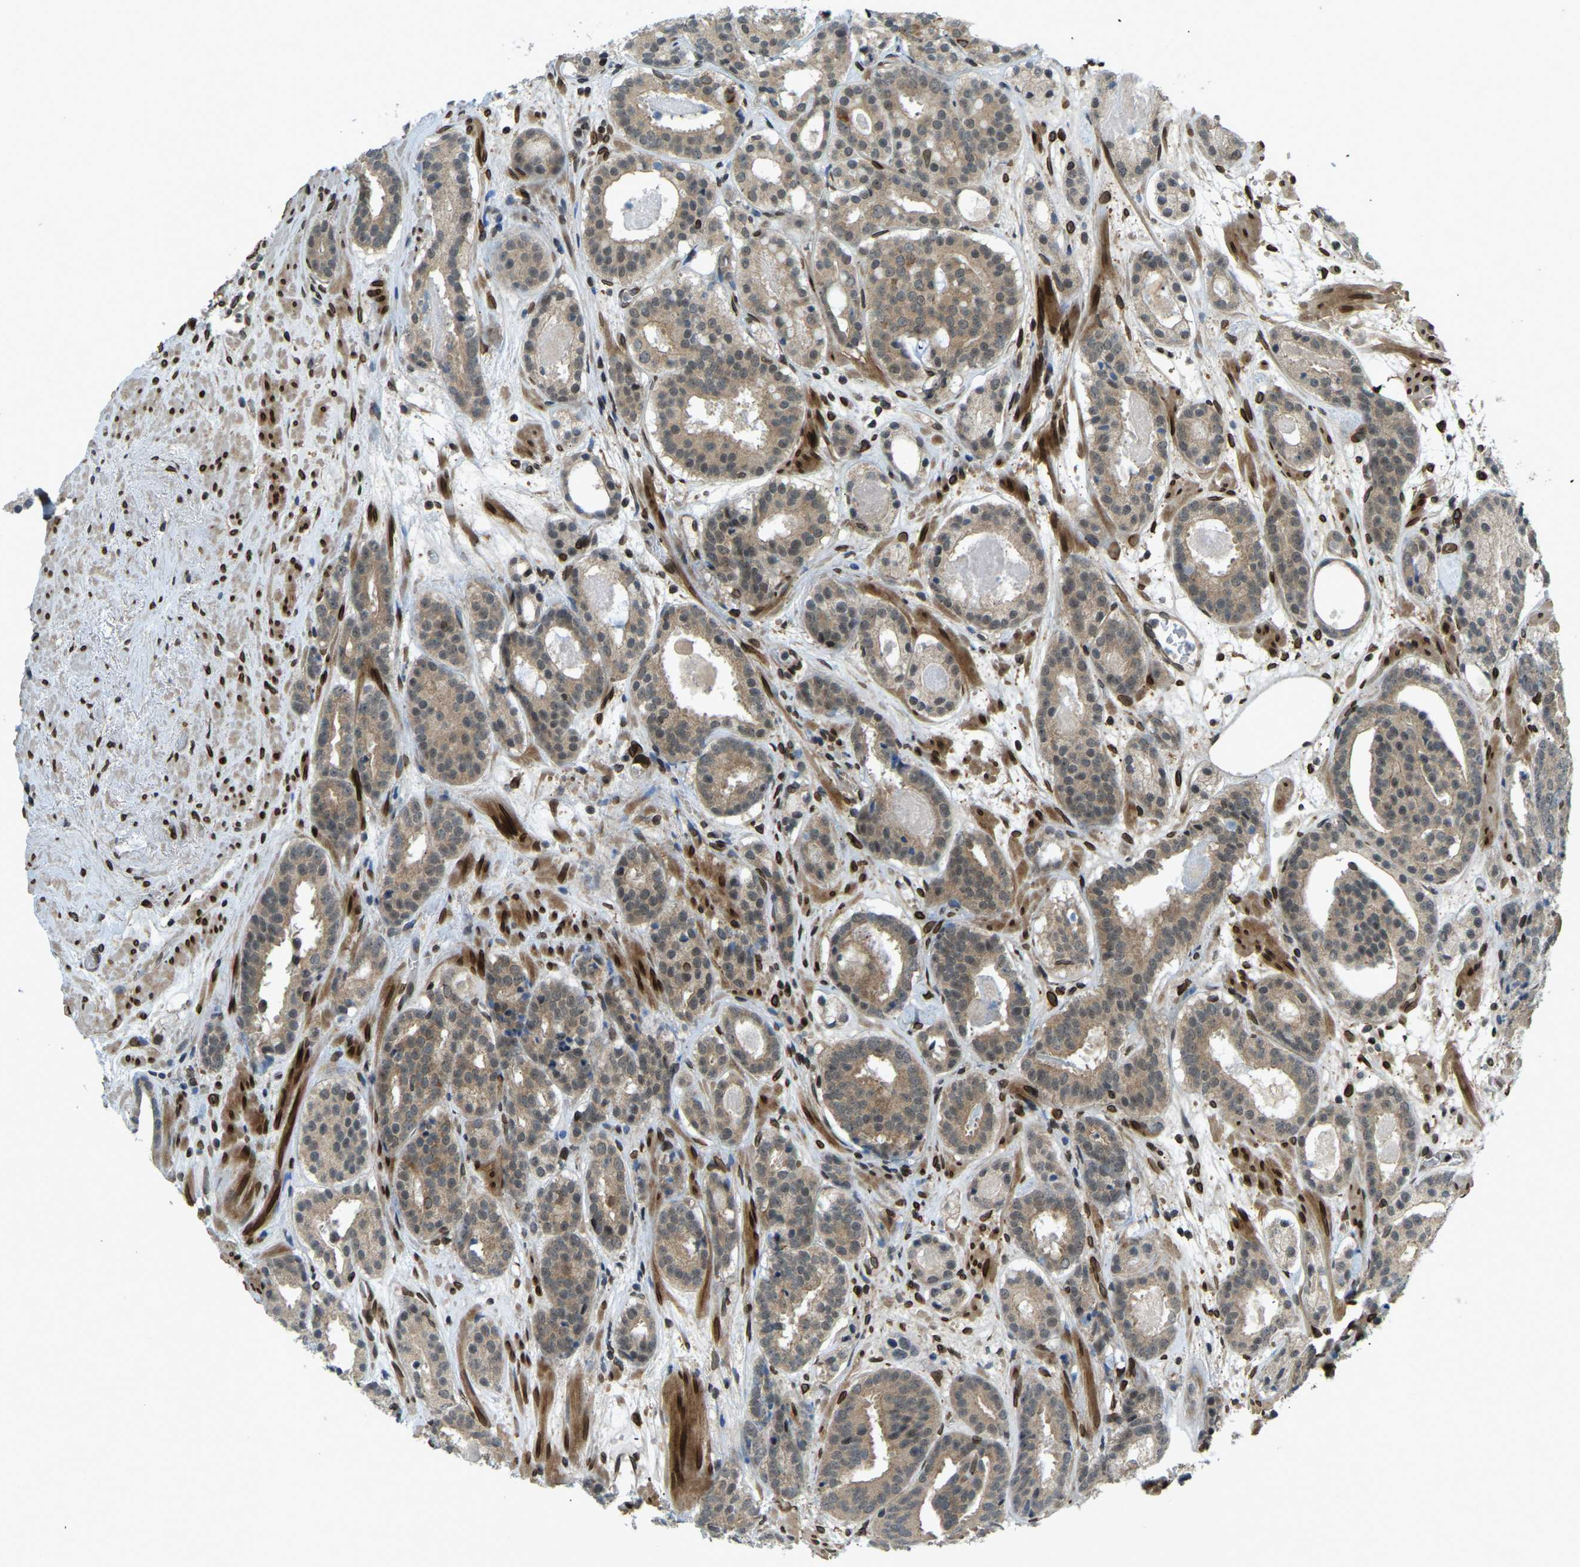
{"staining": {"intensity": "weak", "quantity": ">75%", "location": "cytoplasmic/membranous"}, "tissue": "prostate cancer", "cell_type": "Tumor cells", "image_type": "cancer", "snomed": [{"axis": "morphology", "description": "Adenocarcinoma, Low grade"}, {"axis": "topography", "description": "Prostate"}], "caption": "Prostate cancer tissue reveals weak cytoplasmic/membranous expression in about >75% of tumor cells, visualized by immunohistochemistry. The protein is shown in brown color, while the nuclei are stained blue.", "gene": "SYNE1", "patient": {"sex": "male", "age": 69}}